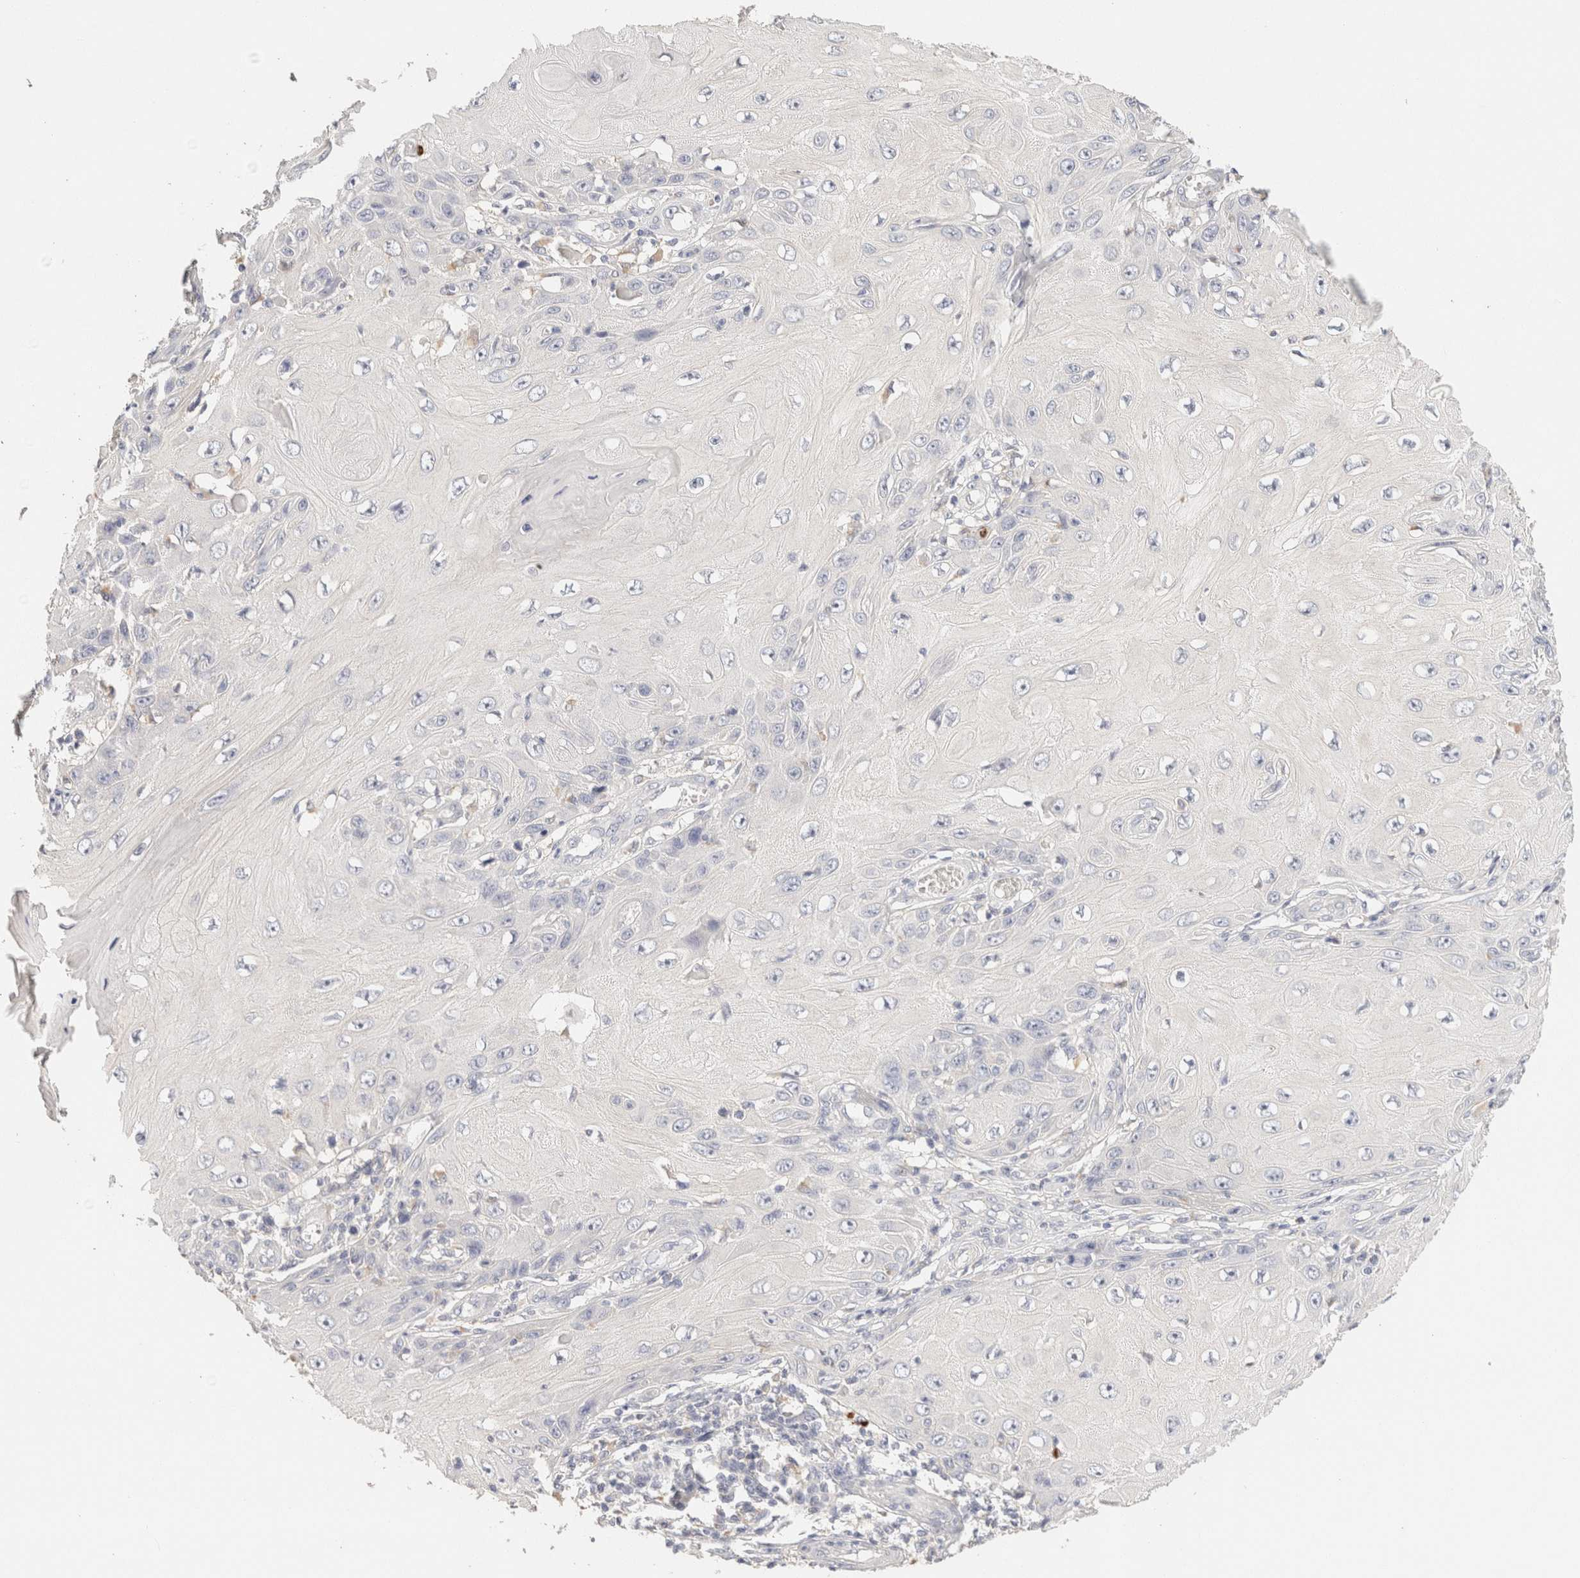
{"staining": {"intensity": "negative", "quantity": "none", "location": "none"}, "tissue": "skin cancer", "cell_type": "Tumor cells", "image_type": "cancer", "snomed": [{"axis": "morphology", "description": "Squamous cell carcinoma, NOS"}, {"axis": "topography", "description": "Skin"}], "caption": "The image reveals no significant positivity in tumor cells of skin cancer.", "gene": "SCGB2A2", "patient": {"sex": "female", "age": 73}}